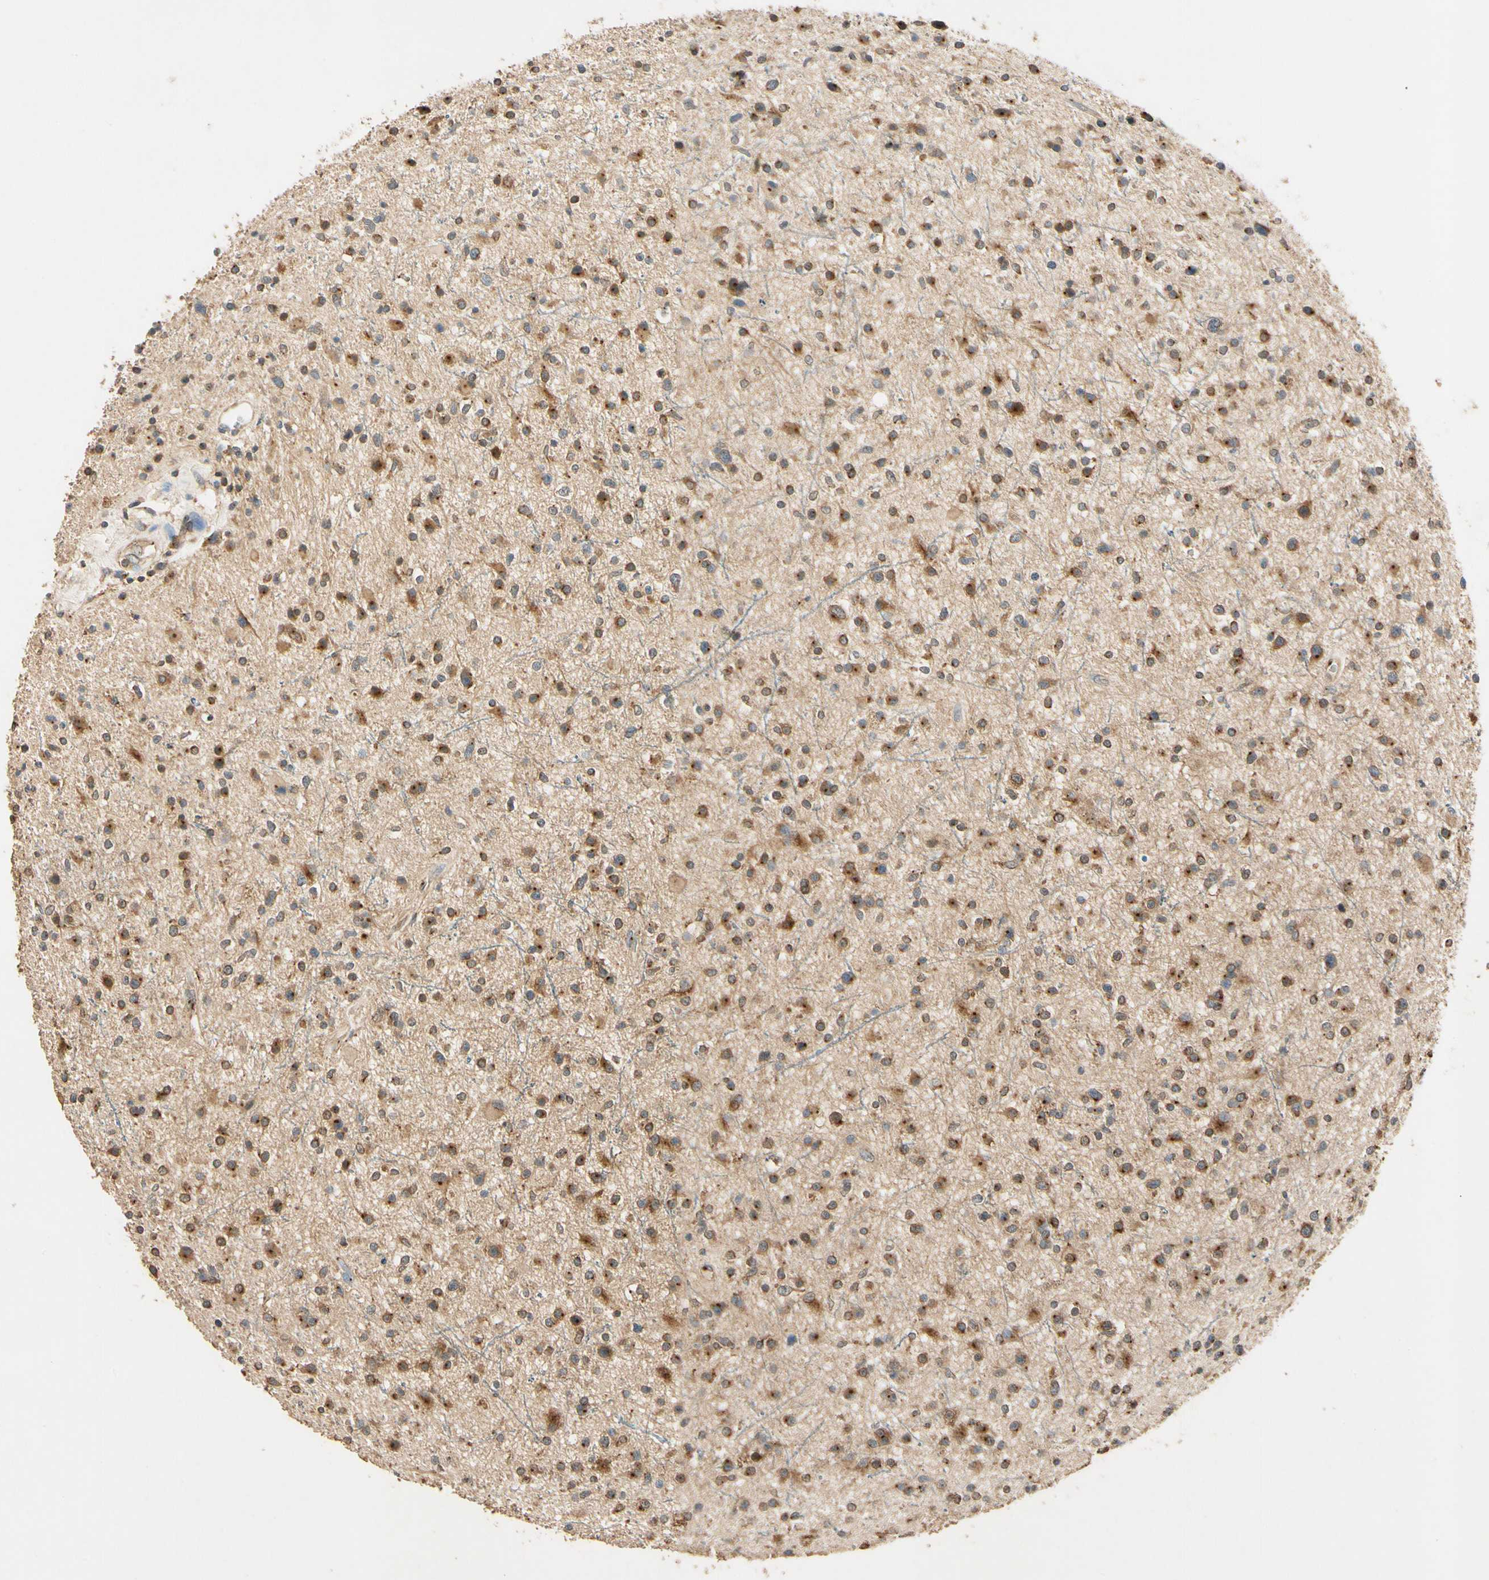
{"staining": {"intensity": "strong", "quantity": "25%-75%", "location": "cytoplasmic/membranous"}, "tissue": "glioma", "cell_type": "Tumor cells", "image_type": "cancer", "snomed": [{"axis": "morphology", "description": "Glioma, malignant, High grade"}, {"axis": "topography", "description": "Brain"}], "caption": "Immunohistochemistry (IHC) of human malignant glioma (high-grade) shows high levels of strong cytoplasmic/membranous expression in about 25%-75% of tumor cells. The protein is shown in brown color, while the nuclei are stained blue.", "gene": "AKAP9", "patient": {"sex": "male", "age": 33}}